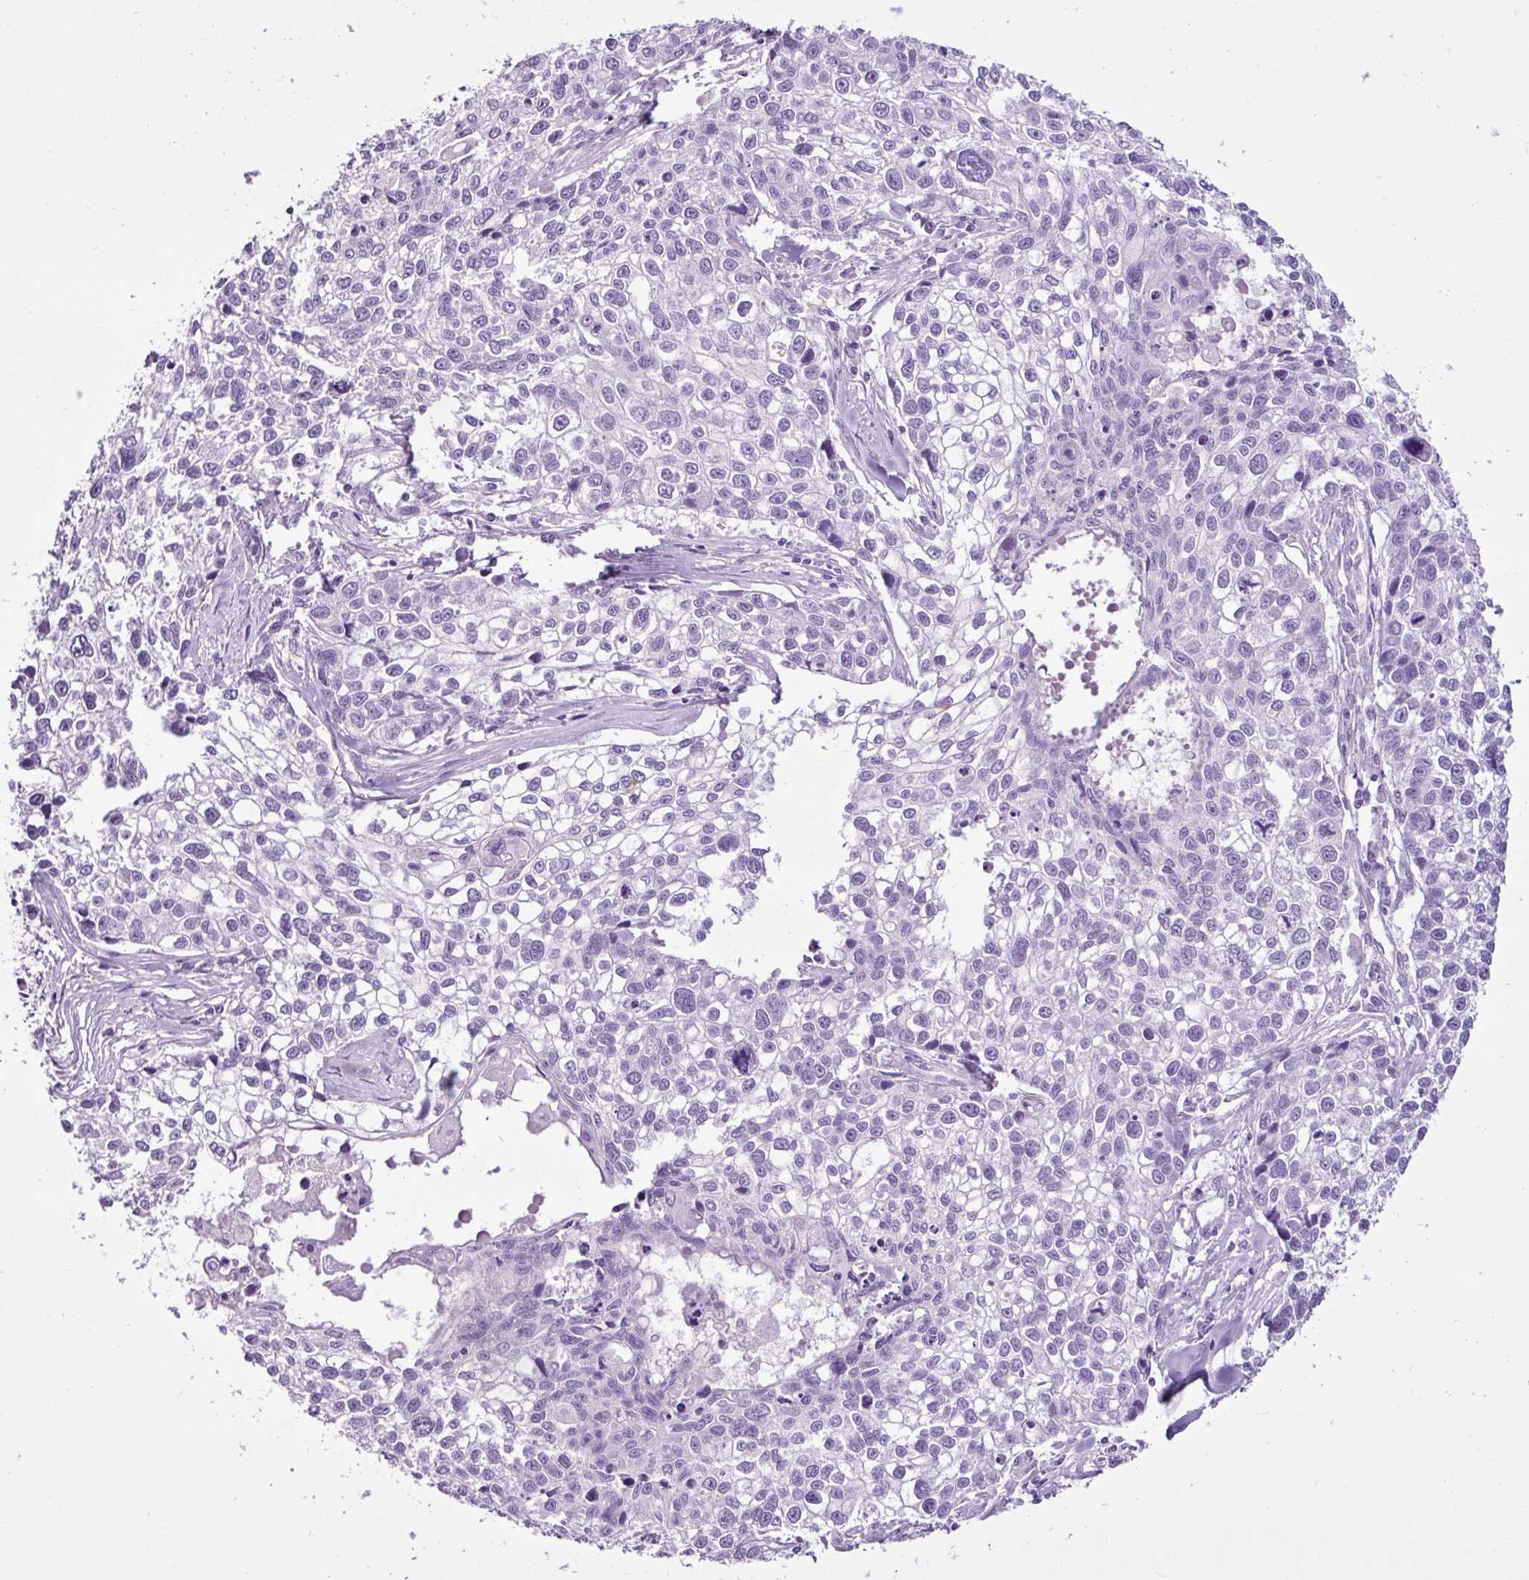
{"staining": {"intensity": "negative", "quantity": "none", "location": "none"}, "tissue": "lung cancer", "cell_type": "Tumor cells", "image_type": "cancer", "snomed": [{"axis": "morphology", "description": "Squamous cell carcinoma, NOS"}, {"axis": "topography", "description": "Lung"}], "caption": "Tumor cells are negative for protein expression in human squamous cell carcinoma (lung).", "gene": "PGR", "patient": {"sex": "male", "age": 74}}